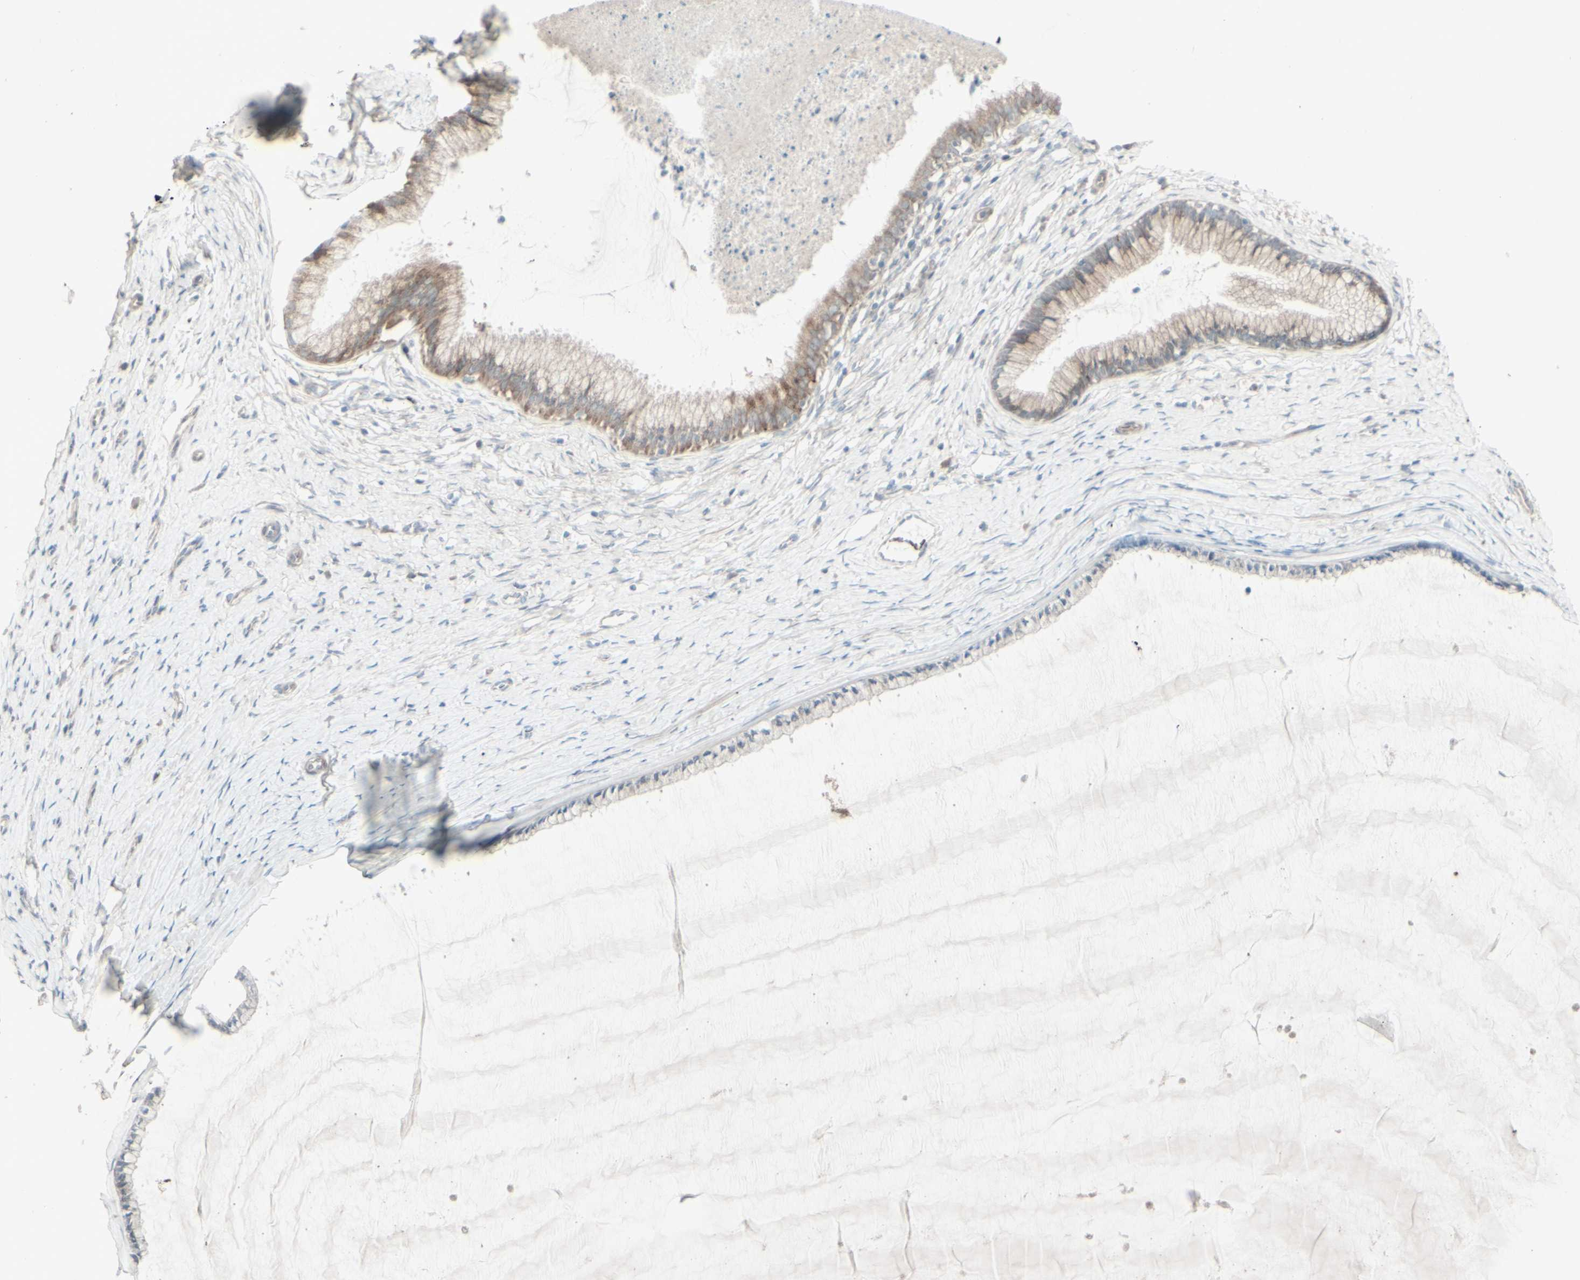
{"staining": {"intensity": "weak", "quantity": ">75%", "location": "cytoplasmic/membranous"}, "tissue": "cervix", "cell_type": "Glandular cells", "image_type": "normal", "snomed": [{"axis": "morphology", "description": "Normal tissue, NOS"}, {"axis": "topography", "description": "Cervix"}], "caption": "Glandular cells show weak cytoplasmic/membranous staining in approximately >75% of cells in benign cervix.", "gene": "GMNN", "patient": {"sex": "female", "age": 39}}